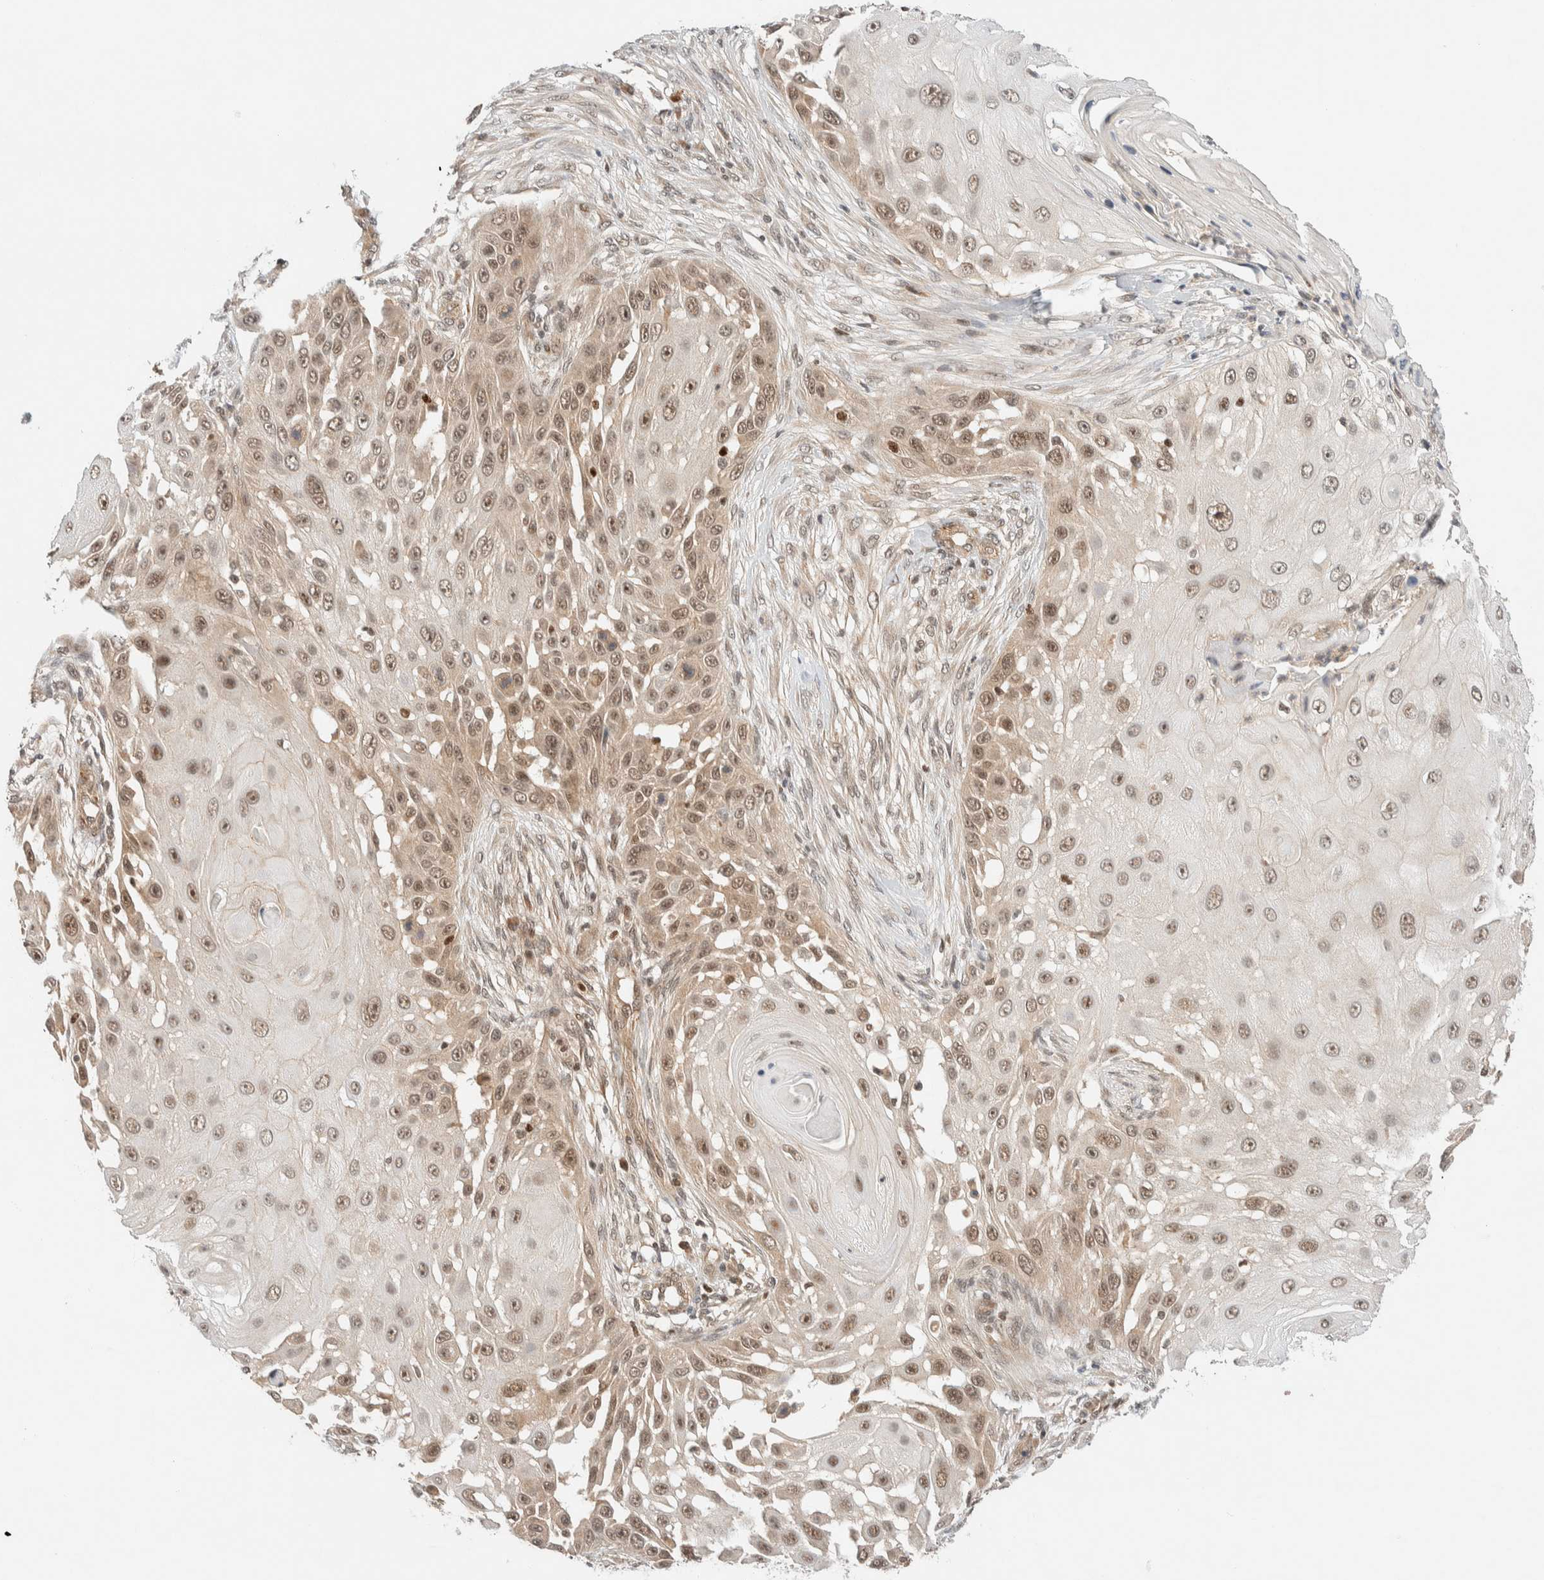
{"staining": {"intensity": "moderate", "quantity": ">75%", "location": "nuclear"}, "tissue": "skin cancer", "cell_type": "Tumor cells", "image_type": "cancer", "snomed": [{"axis": "morphology", "description": "Squamous cell carcinoma, NOS"}, {"axis": "topography", "description": "Skin"}], "caption": "The histopathology image displays staining of skin cancer, revealing moderate nuclear protein positivity (brown color) within tumor cells. Nuclei are stained in blue.", "gene": "C8orf76", "patient": {"sex": "female", "age": 44}}